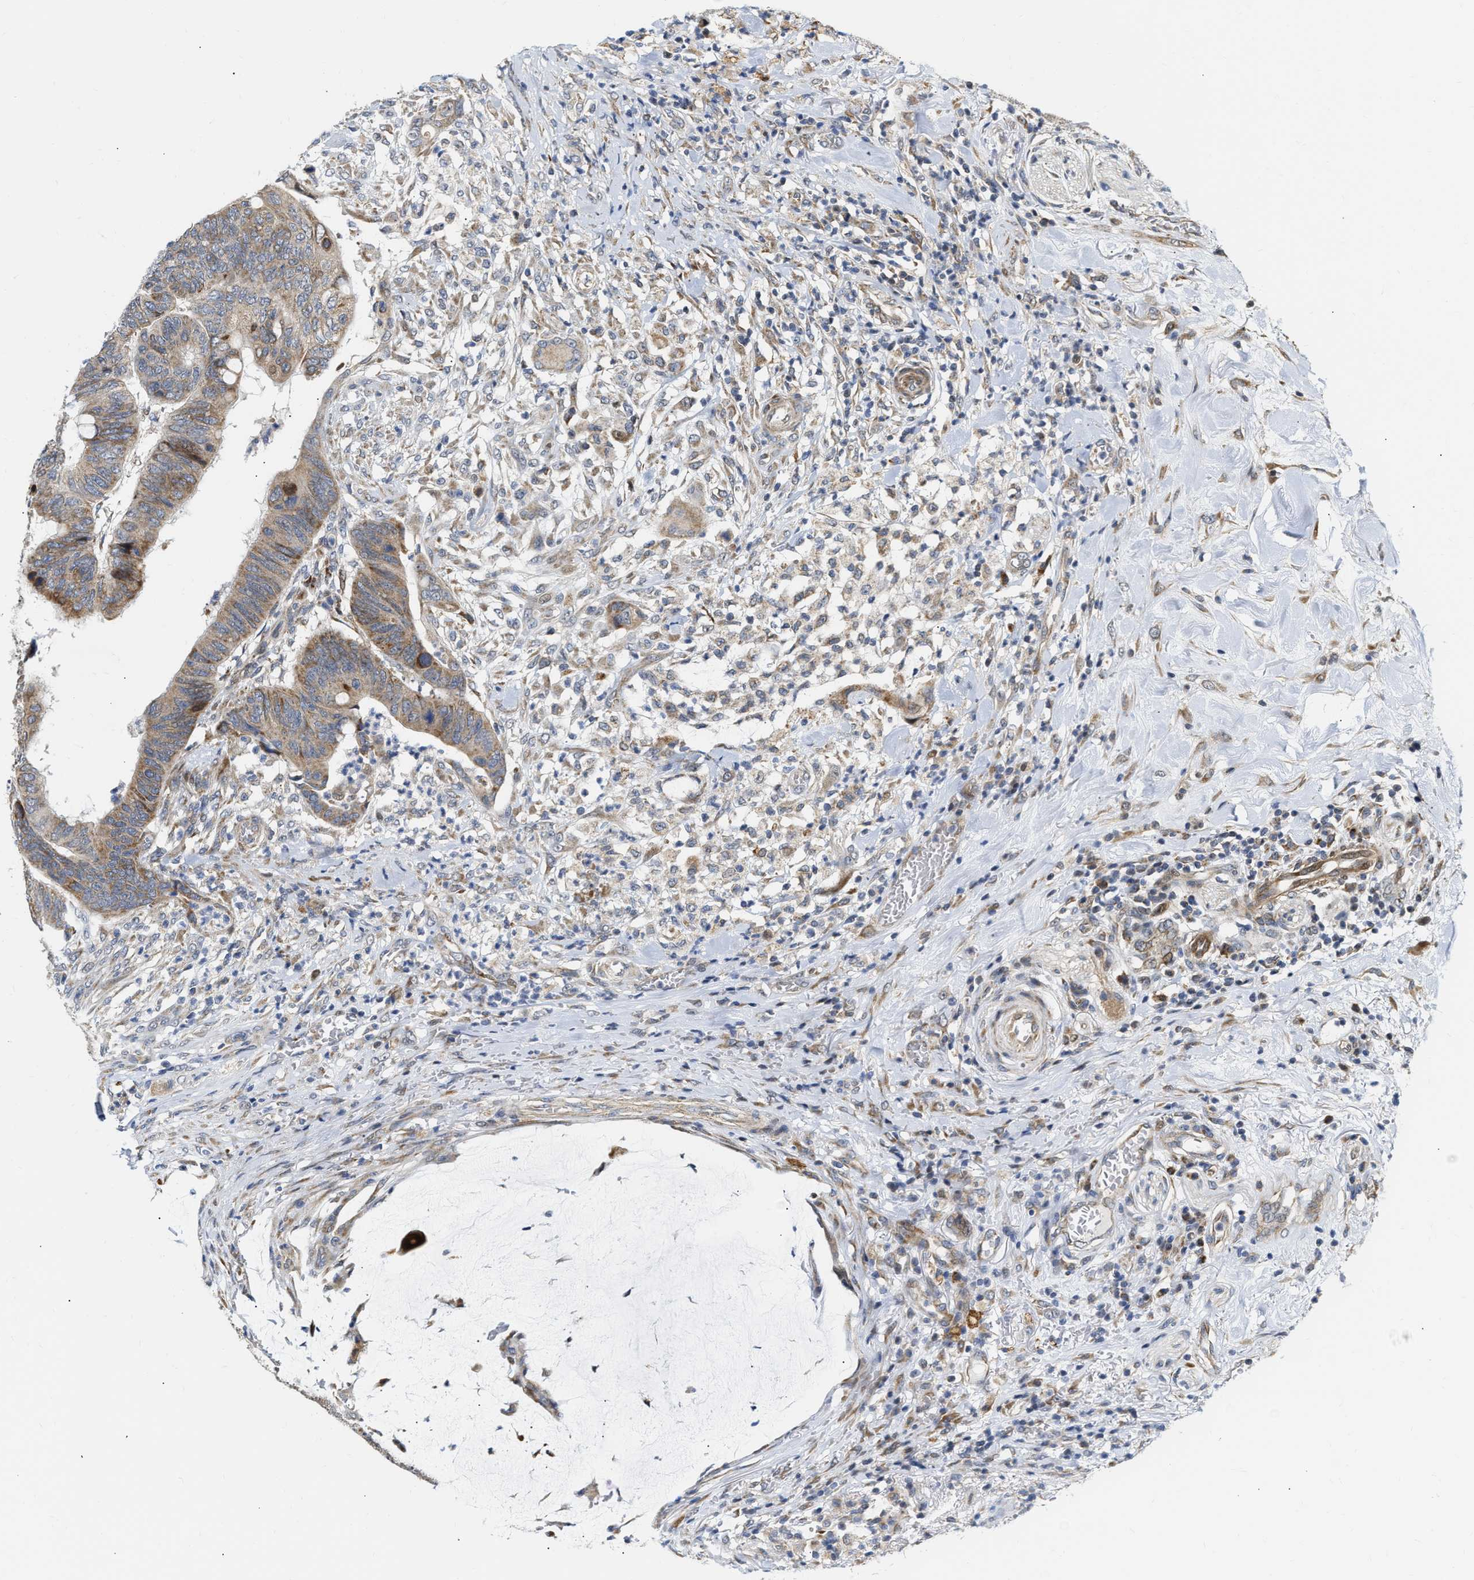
{"staining": {"intensity": "moderate", "quantity": ">75%", "location": "cytoplasmic/membranous"}, "tissue": "colorectal cancer", "cell_type": "Tumor cells", "image_type": "cancer", "snomed": [{"axis": "morphology", "description": "Normal tissue, NOS"}, {"axis": "morphology", "description": "Adenocarcinoma, NOS"}, {"axis": "topography", "description": "Rectum"}, {"axis": "topography", "description": "Peripheral nerve tissue"}], "caption": "Colorectal adenocarcinoma tissue displays moderate cytoplasmic/membranous expression in about >75% of tumor cells, visualized by immunohistochemistry.", "gene": "DEPTOR", "patient": {"sex": "male", "age": 92}}